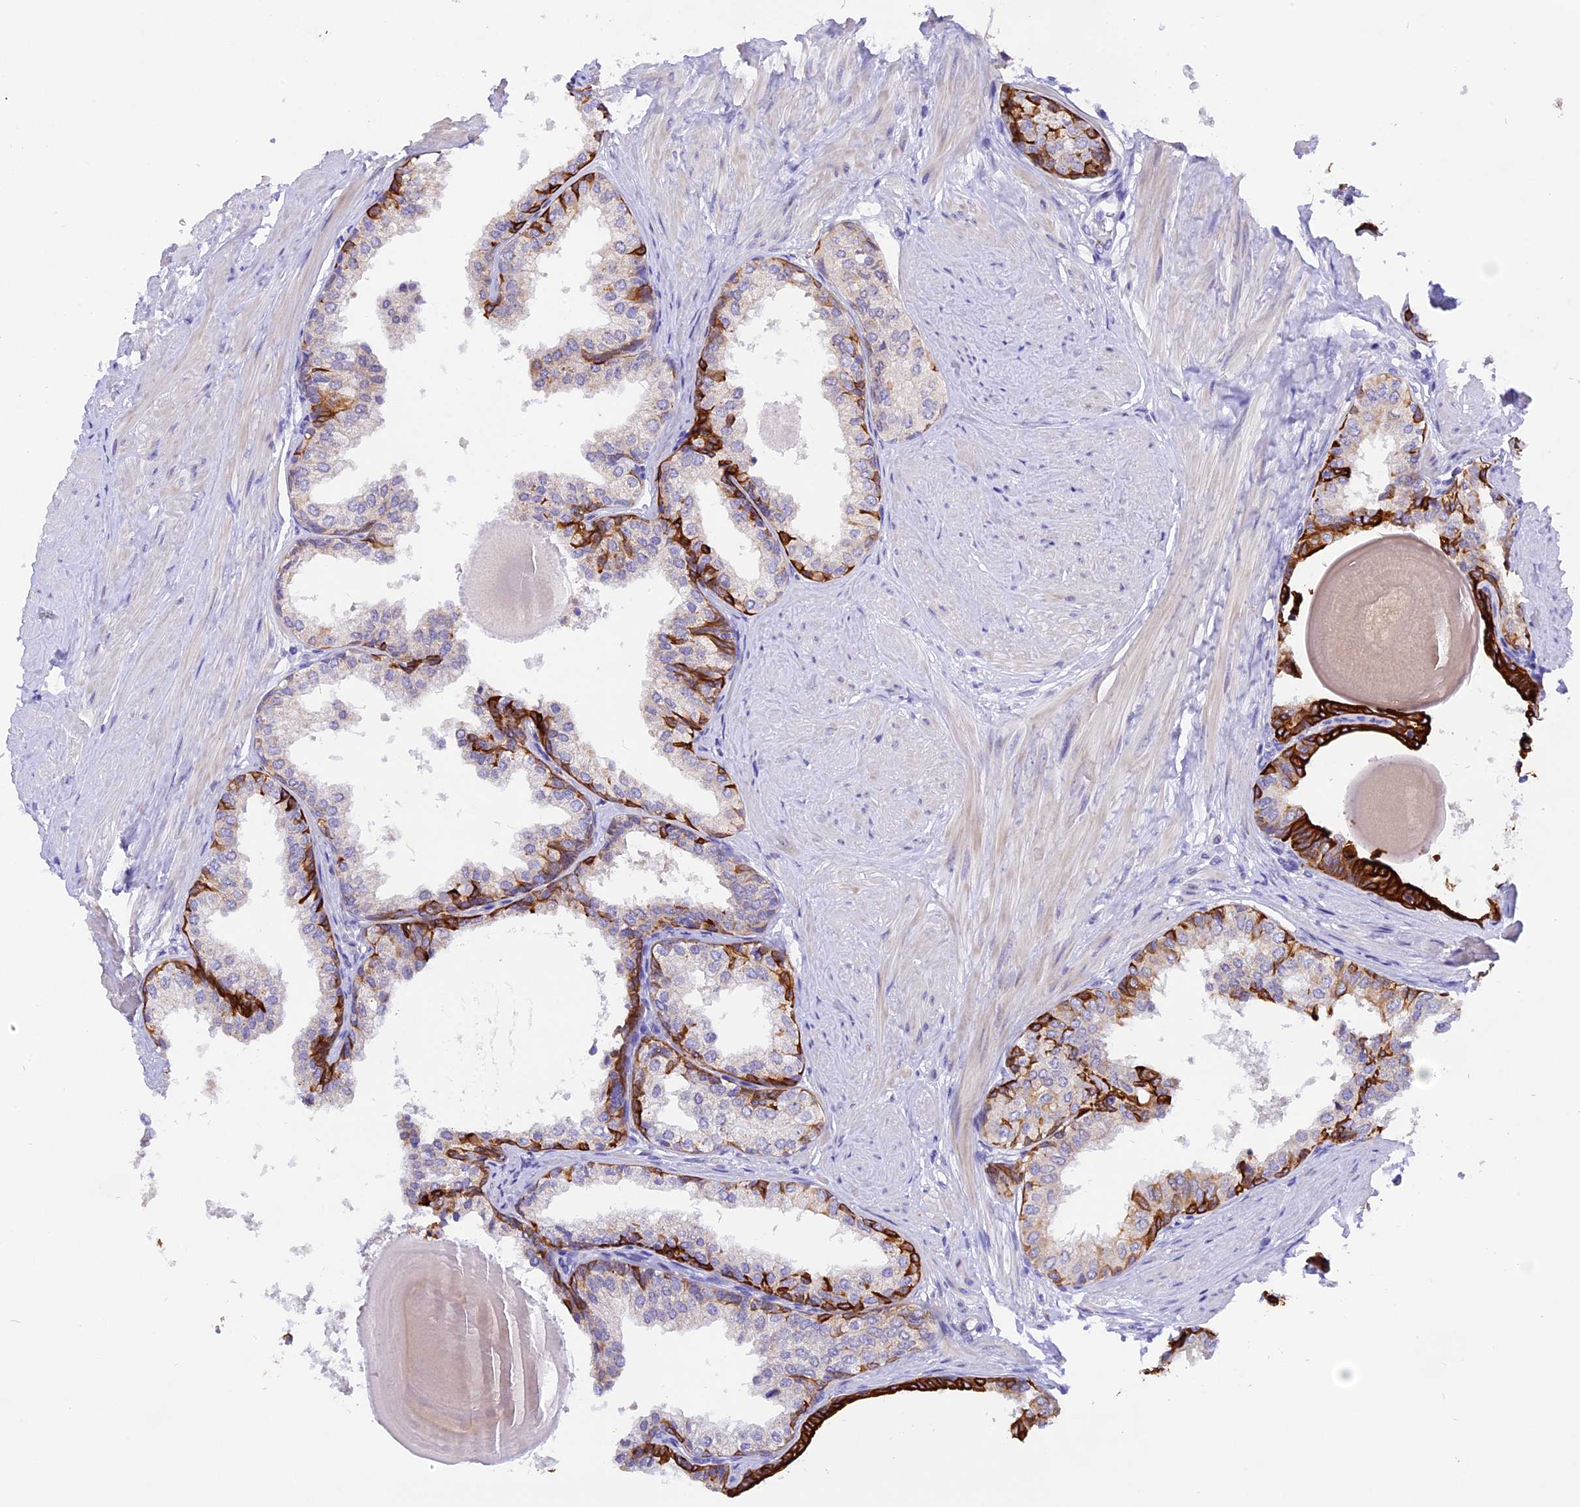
{"staining": {"intensity": "strong", "quantity": "<25%", "location": "cytoplasmic/membranous"}, "tissue": "prostate", "cell_type": "Glandular cells", "image_type": "normal", "snomed": [{"axis": "morphology", "description": "Normal tissue, NOS"}, {"axis": "topography", "description": "Prostate"}], "caption": "Prostate stained with DAB immunohistochemistry (IHC) exhibits medium levels of strong cytoplasmic/membranous positivity in approximately <25% of glandular cells. (Brightfield microscopy of DAB IHC at high magnification).", "gene": "PKIA", "patient": {"sex": "male", "age": 48}}